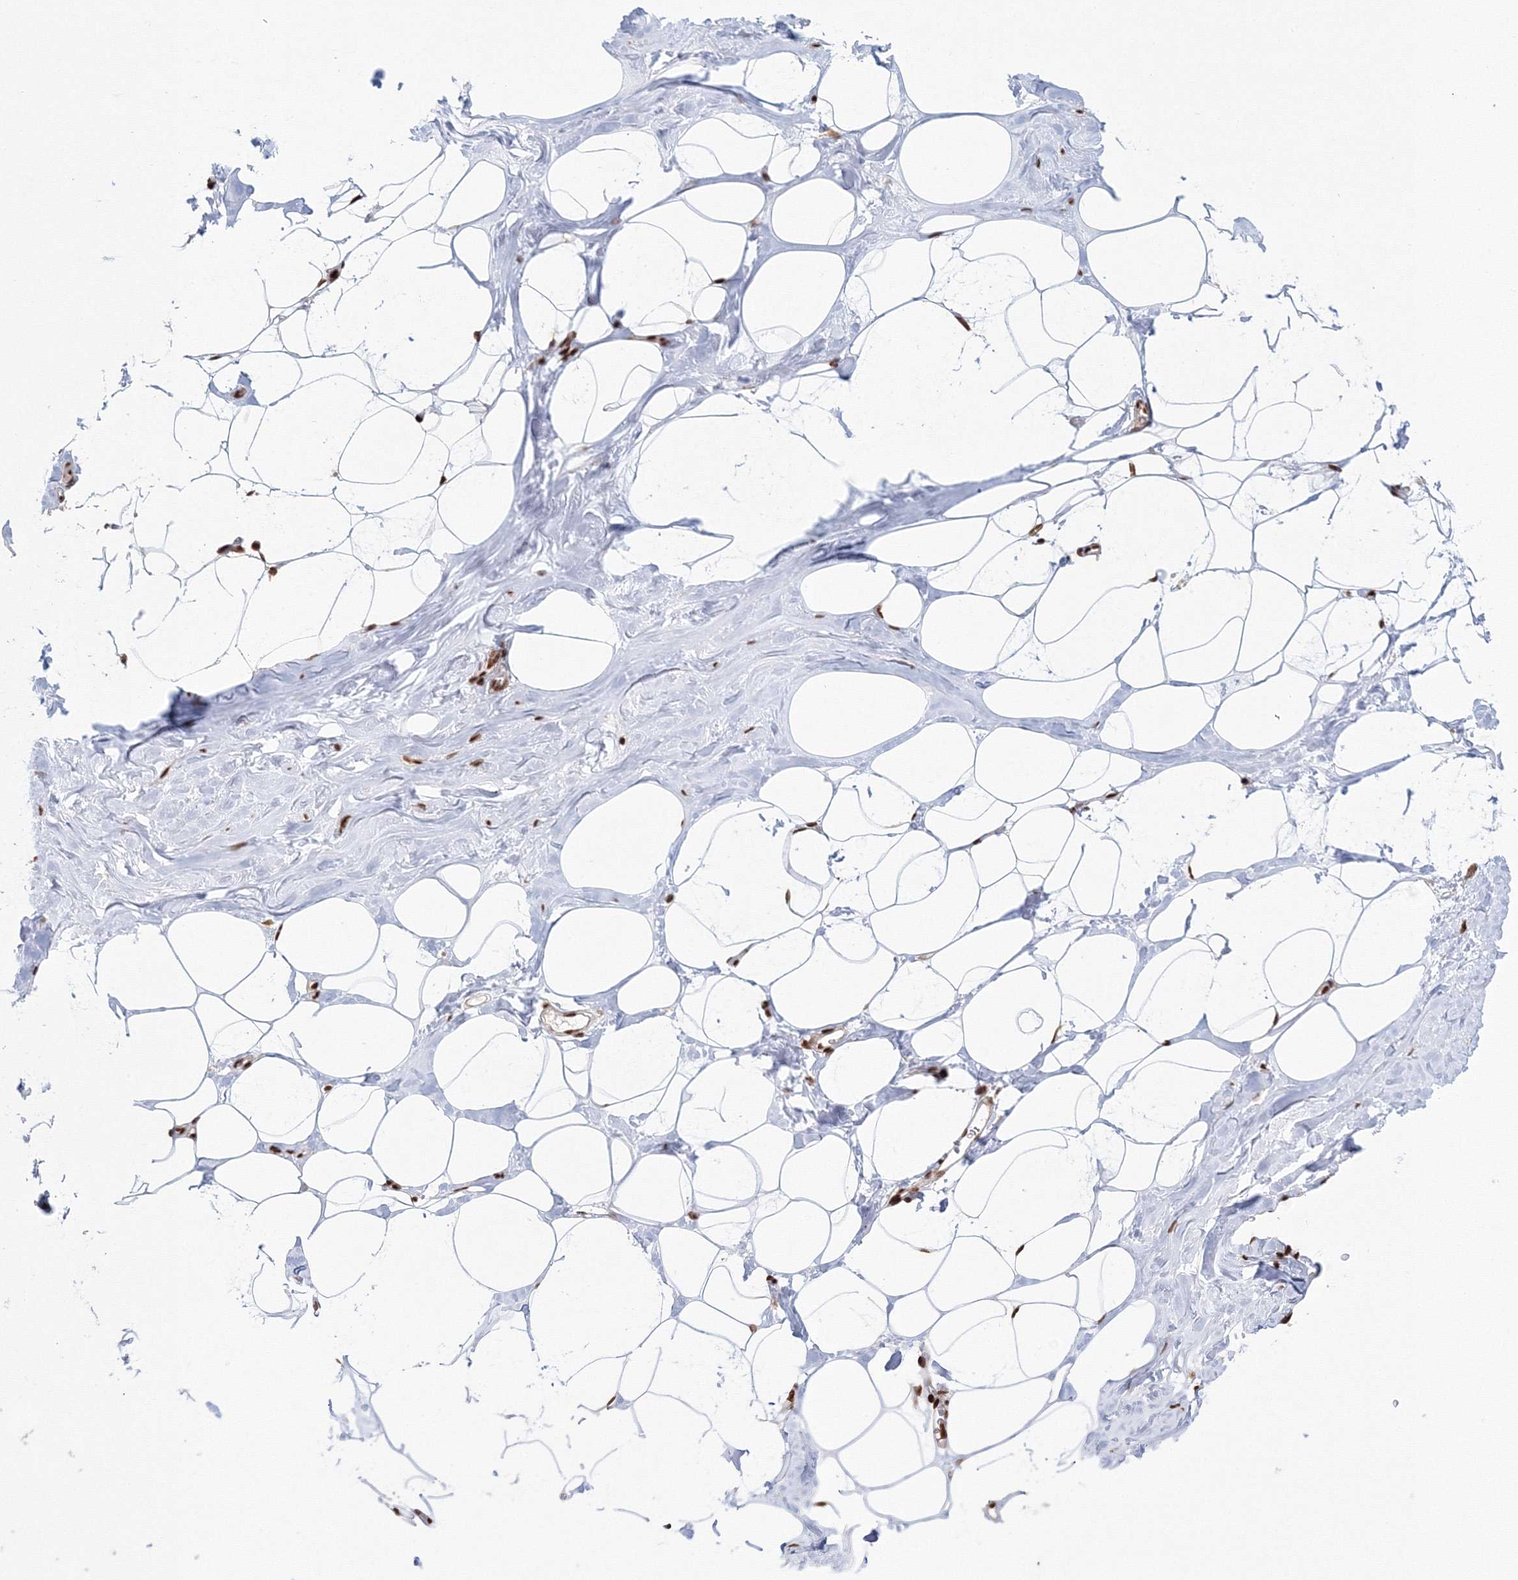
{"staining": {"intensity": "strong", "quantity": ">75%", "location": "nuclear"}, "tissue": "adipose tissue", "cell_type": "Adipocytes", "image_type": "normal", "snomed": [{"axis": "morphology", "description": "Normal tissue, NOS"}, {"axis": "morphology", "description": "Fibrosis, NOS"}, {"axis": "topography", "description": "Breast"}, {"axis": "topography", "description": "Adipose tissue"}], "caption": "A brown stain highlights strong nuclear positivity of a protein in adipocytes of benign adipose tissue. (Brightfield microscopy of DAB IHC at high magnification).", "gene": "KIF20A", "patient": {"sex": "female", "age": 39}}